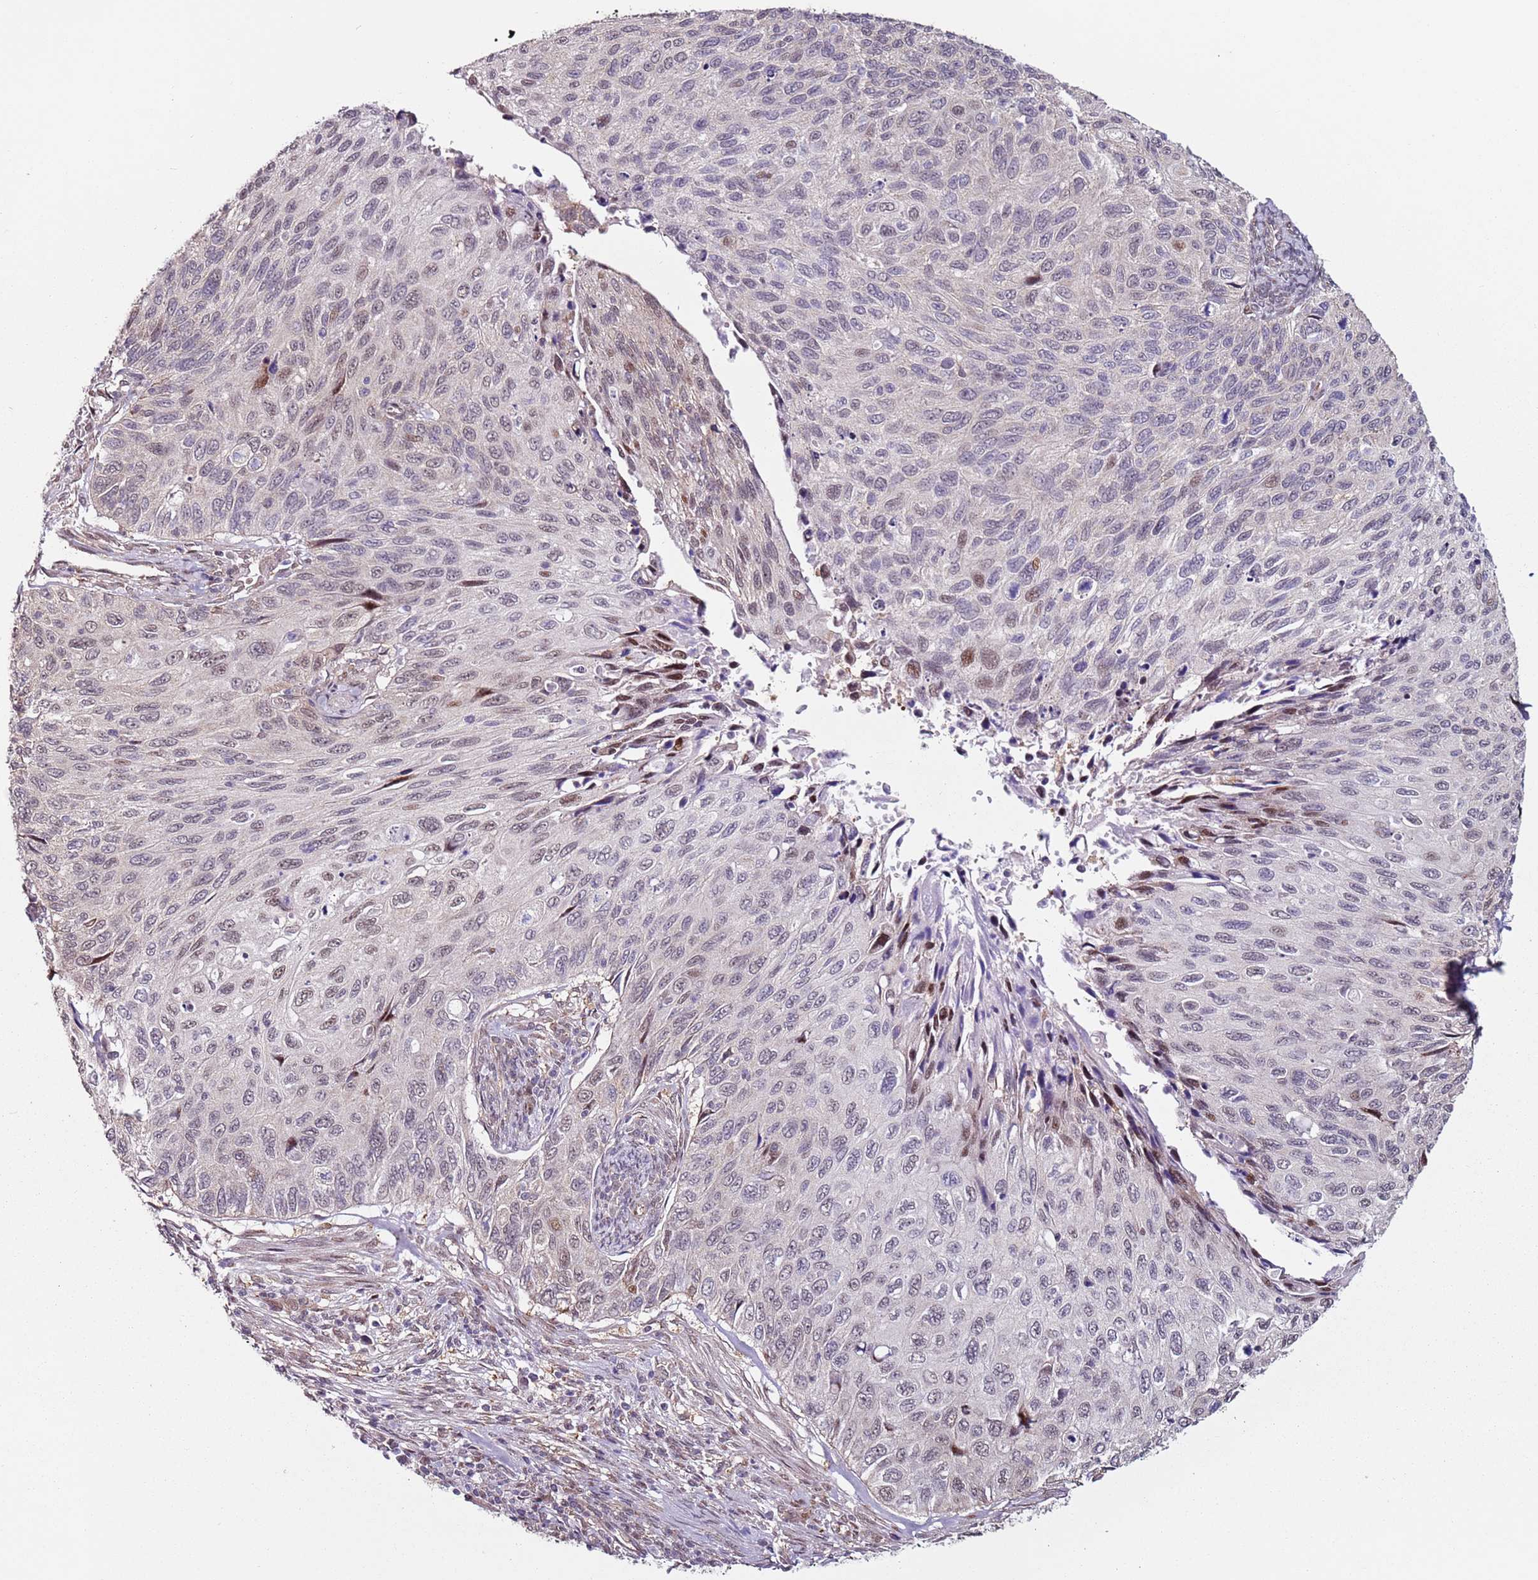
{"staining": {"intensity": "weak", "quantity": "25%-75%", "location": "nuclear"}, "tissue": "cervical cancer", "cell_type": "Tumor cells", "image_type": "cancer", "snomed": [{"axis": "morphology", "description": "Squamous cell carcinoma, NOS"}, {"axis": "topography", "description": "Cervix"}], "caption": "Immunohistochemistry photomicrograph of human cervical cancer (squamous cell carcinoma) stained for a protein (brown), which displays low levels of weak nuclear staining in about 25%-75% of tumor cells.", "gene": "PSMD4", "patient": {"sex": "female", "age": 70}}